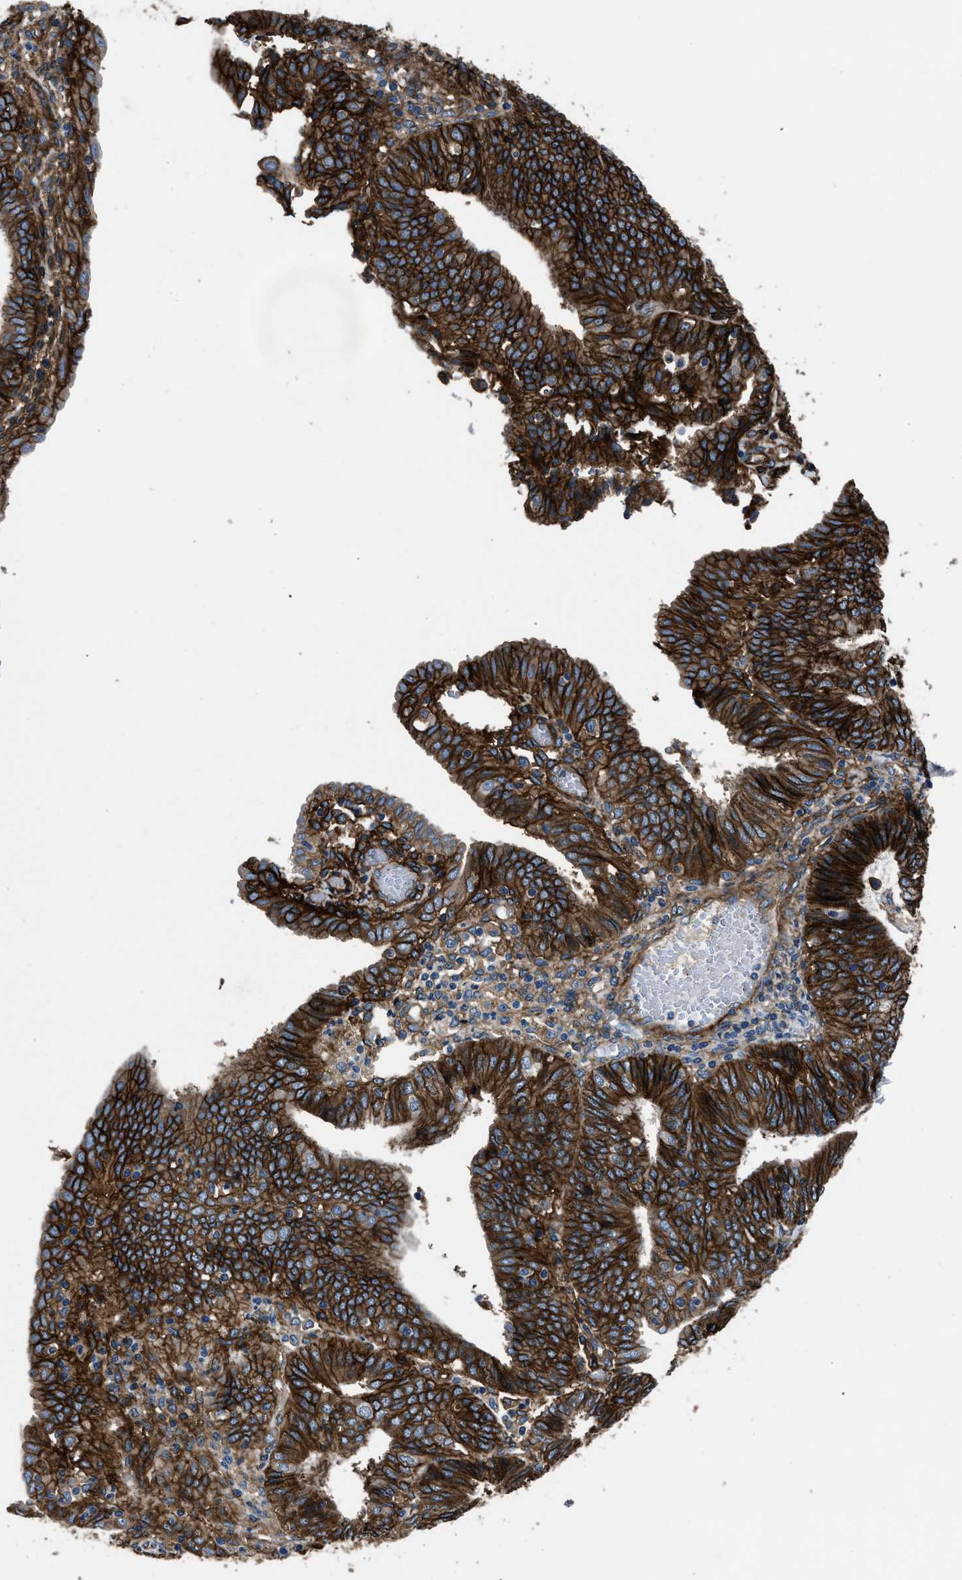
{"staining": {"intensity": "strong", "quantity": ">75%", "location": "cytoplasmic/membranous"}, "tissue": "endometrial cancer", "cell_type": "Tumor cells", "image_type": "cancer", "snomed": [{"axis": "morphology", "description": "Adenocarcinoma, NOS"}, {"axis": "topography", "description": "Endometrium"}], "caption": "DAB immunohistochemical staining of adenocarcinoma (endometrial) reveals strong cytoplasmic/membranous protein staining in approximately >75% of tumor cells.", "gene": "CD276", "patient": {"sex": "female", "age": 58}}